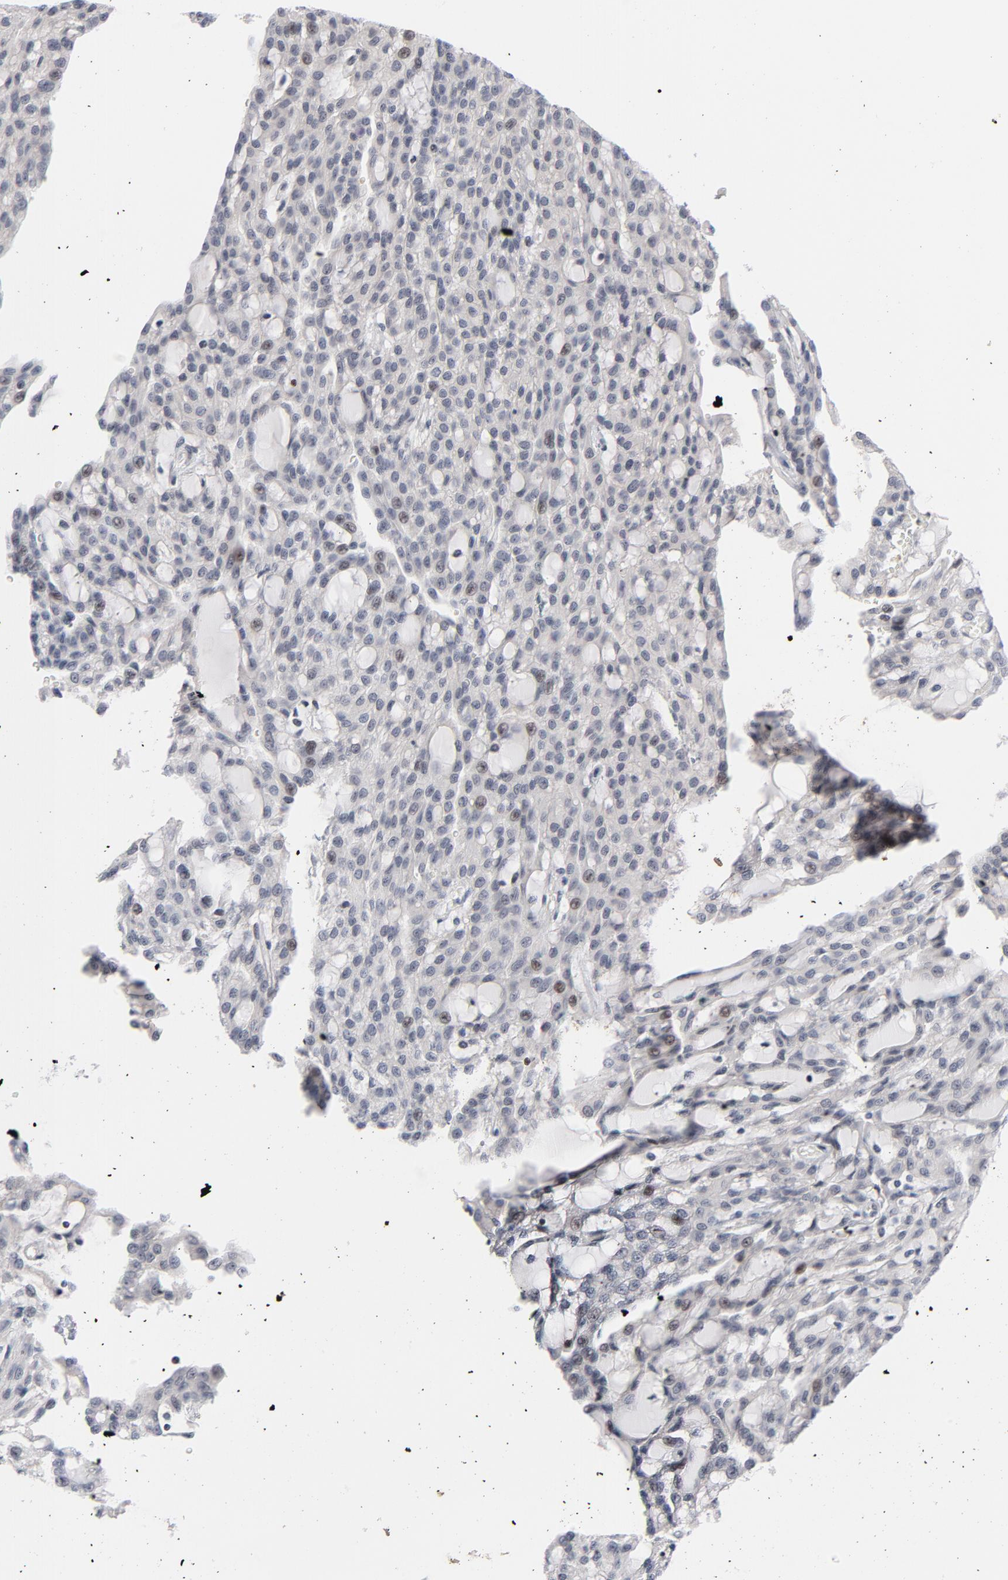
{"staining": {"intensity": "weak", "quantity": "<25%", "location": "nuclear"}, "tissue": "renal cancer", "cell_type": "Tumor cells", "image_type": "cancer", "snomed": [{"axis": "morphology", "description": "Adenocarcinoma, NOS"}, {"axis": "topography", "description": "Kidney"}], "caption": "Image shows no protein positivity in tumor cells of adenocarcinoma (renal) tissue. (DAB IHC, high magnification).", "gene": "NFIC", "patient": {"sex": "male", "age": 63}}